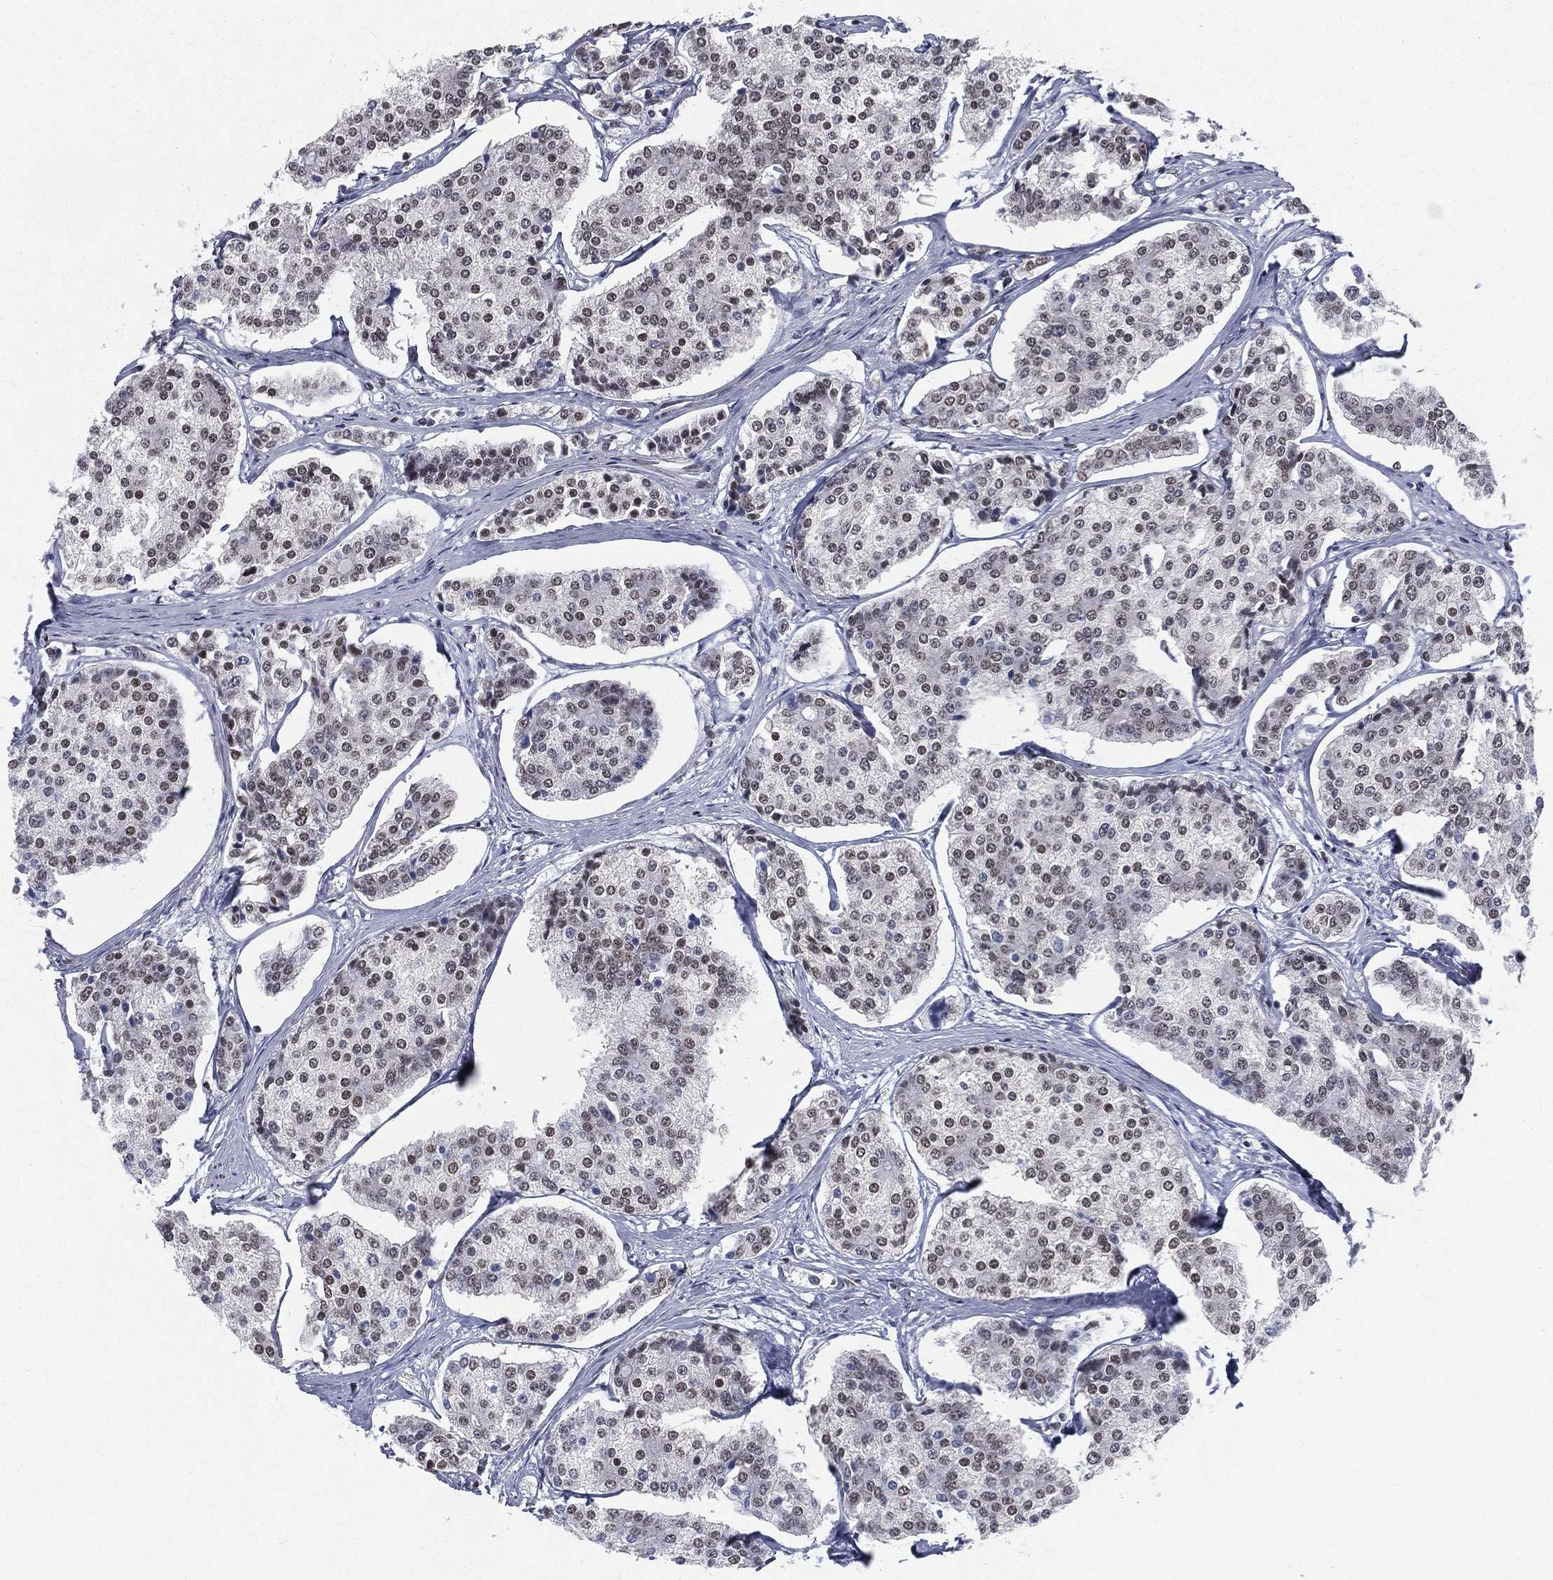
{"staining": {"intensity": "weak", "quantity": "<25%", "location": "nuclear"}, "tissue": "carcinoid", "cell_type": "Tumor cells", "image_type": "cancer", "snomed": [{"axis": "morphology", "description": "Carcinoid, malignant, NOS"}, {"axis": "topography", "description": "Small intestine"}], "caption": "High power microscopy photomicrograph of an IHC micrograph of malignant carcinoid, revealing no significant expression in tumor cells. (DAB (3,3'-diaminobenzidine) immunohistochemistry with hematoxylin counter stain).", "gene": "FUBP3", "patient": {"sex": "female", "age": 65}}